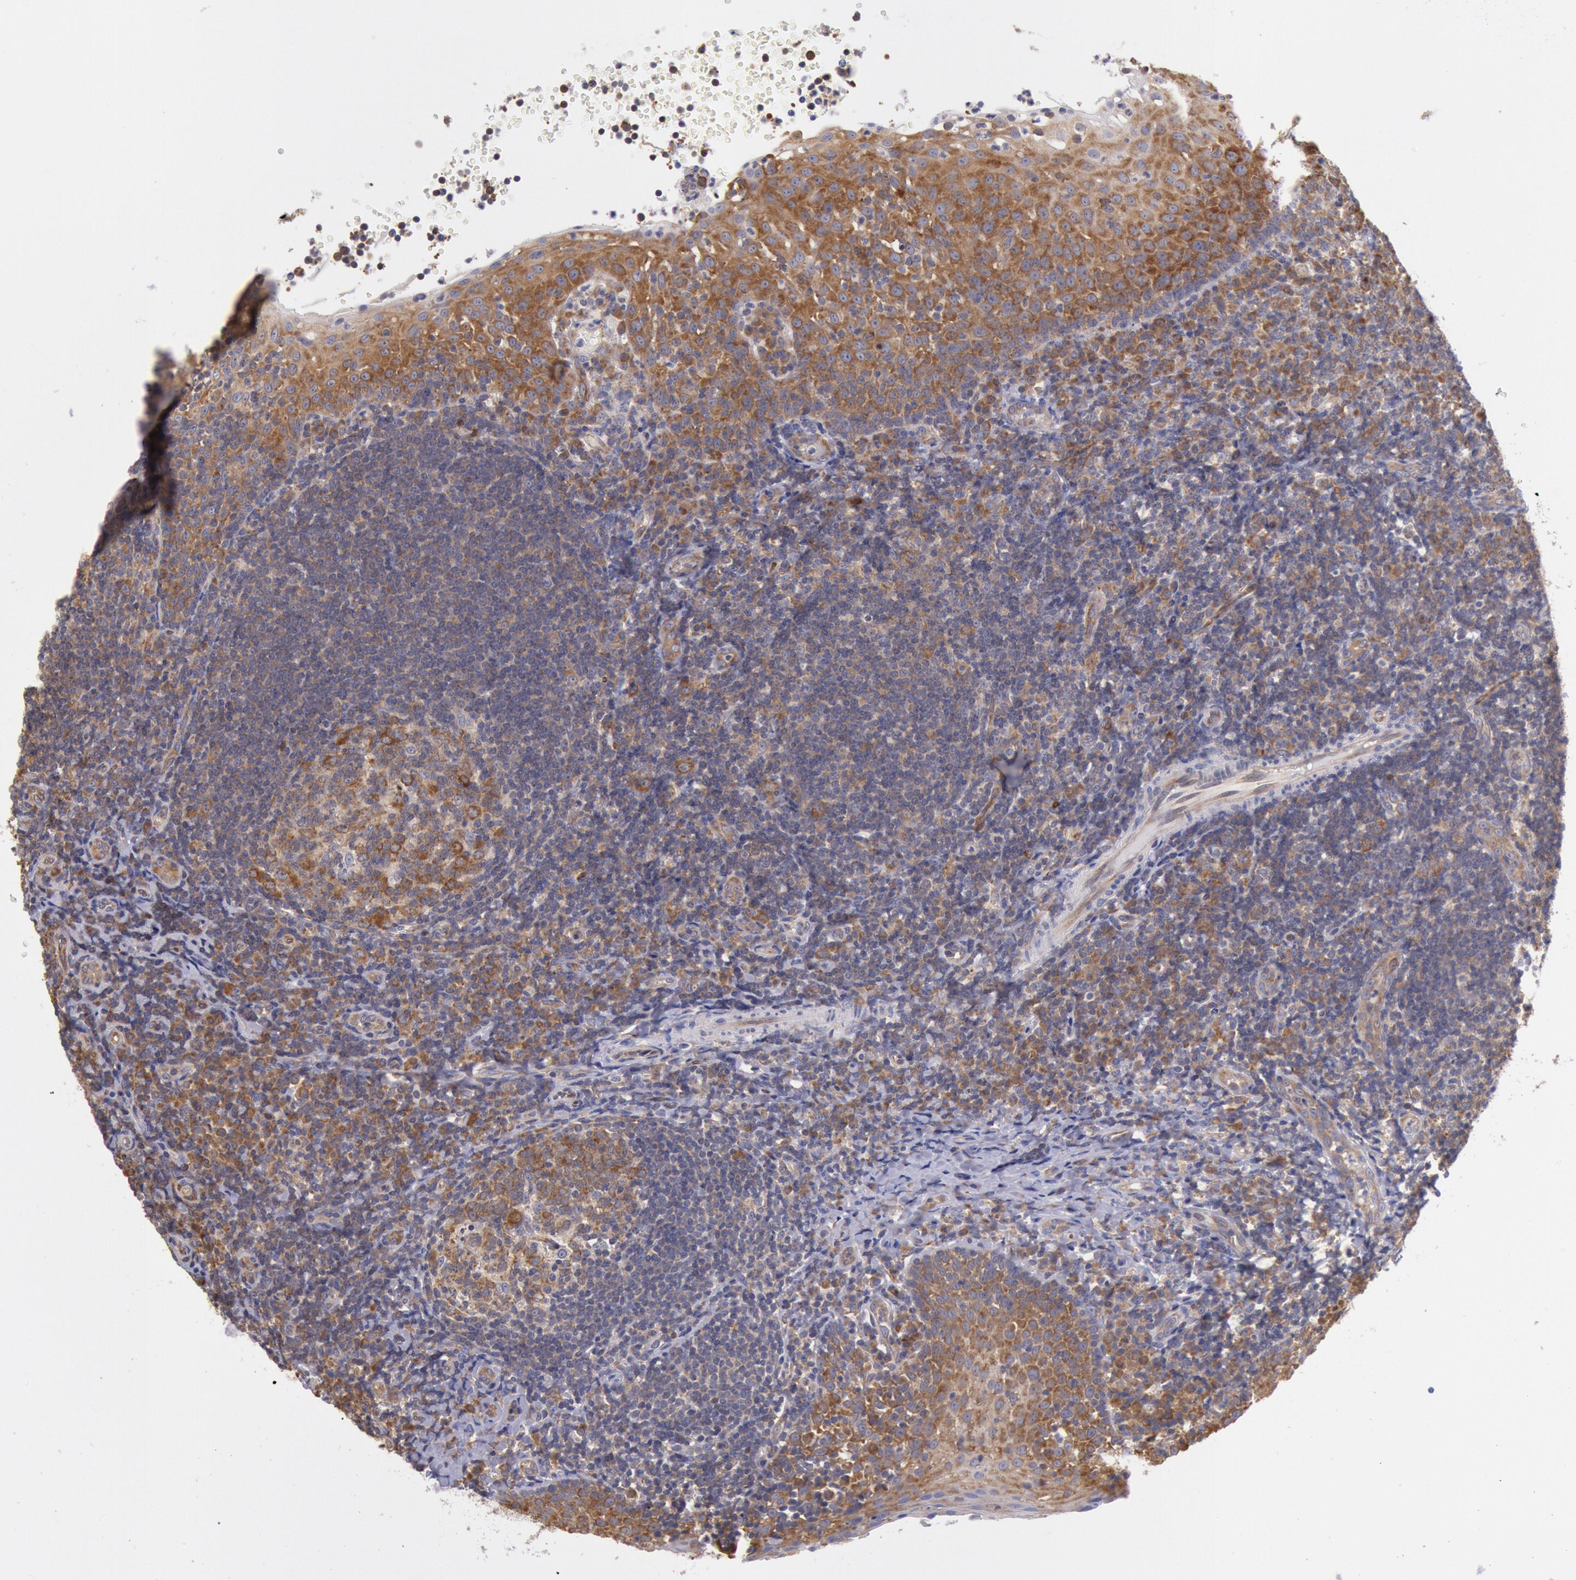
{"staining": {"intensity": "moderate", "quantity": ">75%", "location": "cytoplasmic/membranous"}, "tissue": "tonsil", "cell_type": "Germinal center cells", "image_type": "normal", "snomed": [{"axis": "morphology", "description": "Normal tissue, NOS"}, {"axis": "topography", "description": "Tonsil"}], "caption": "A micrograph showing moderate cytoplasmic/membranous positivity in approximately >75% of germinal center cells in normal tonsil, as visualized by brown immunohistochemical staining.", "gene": "DRG1", "patient": {"sex": "female", "age": 40}}